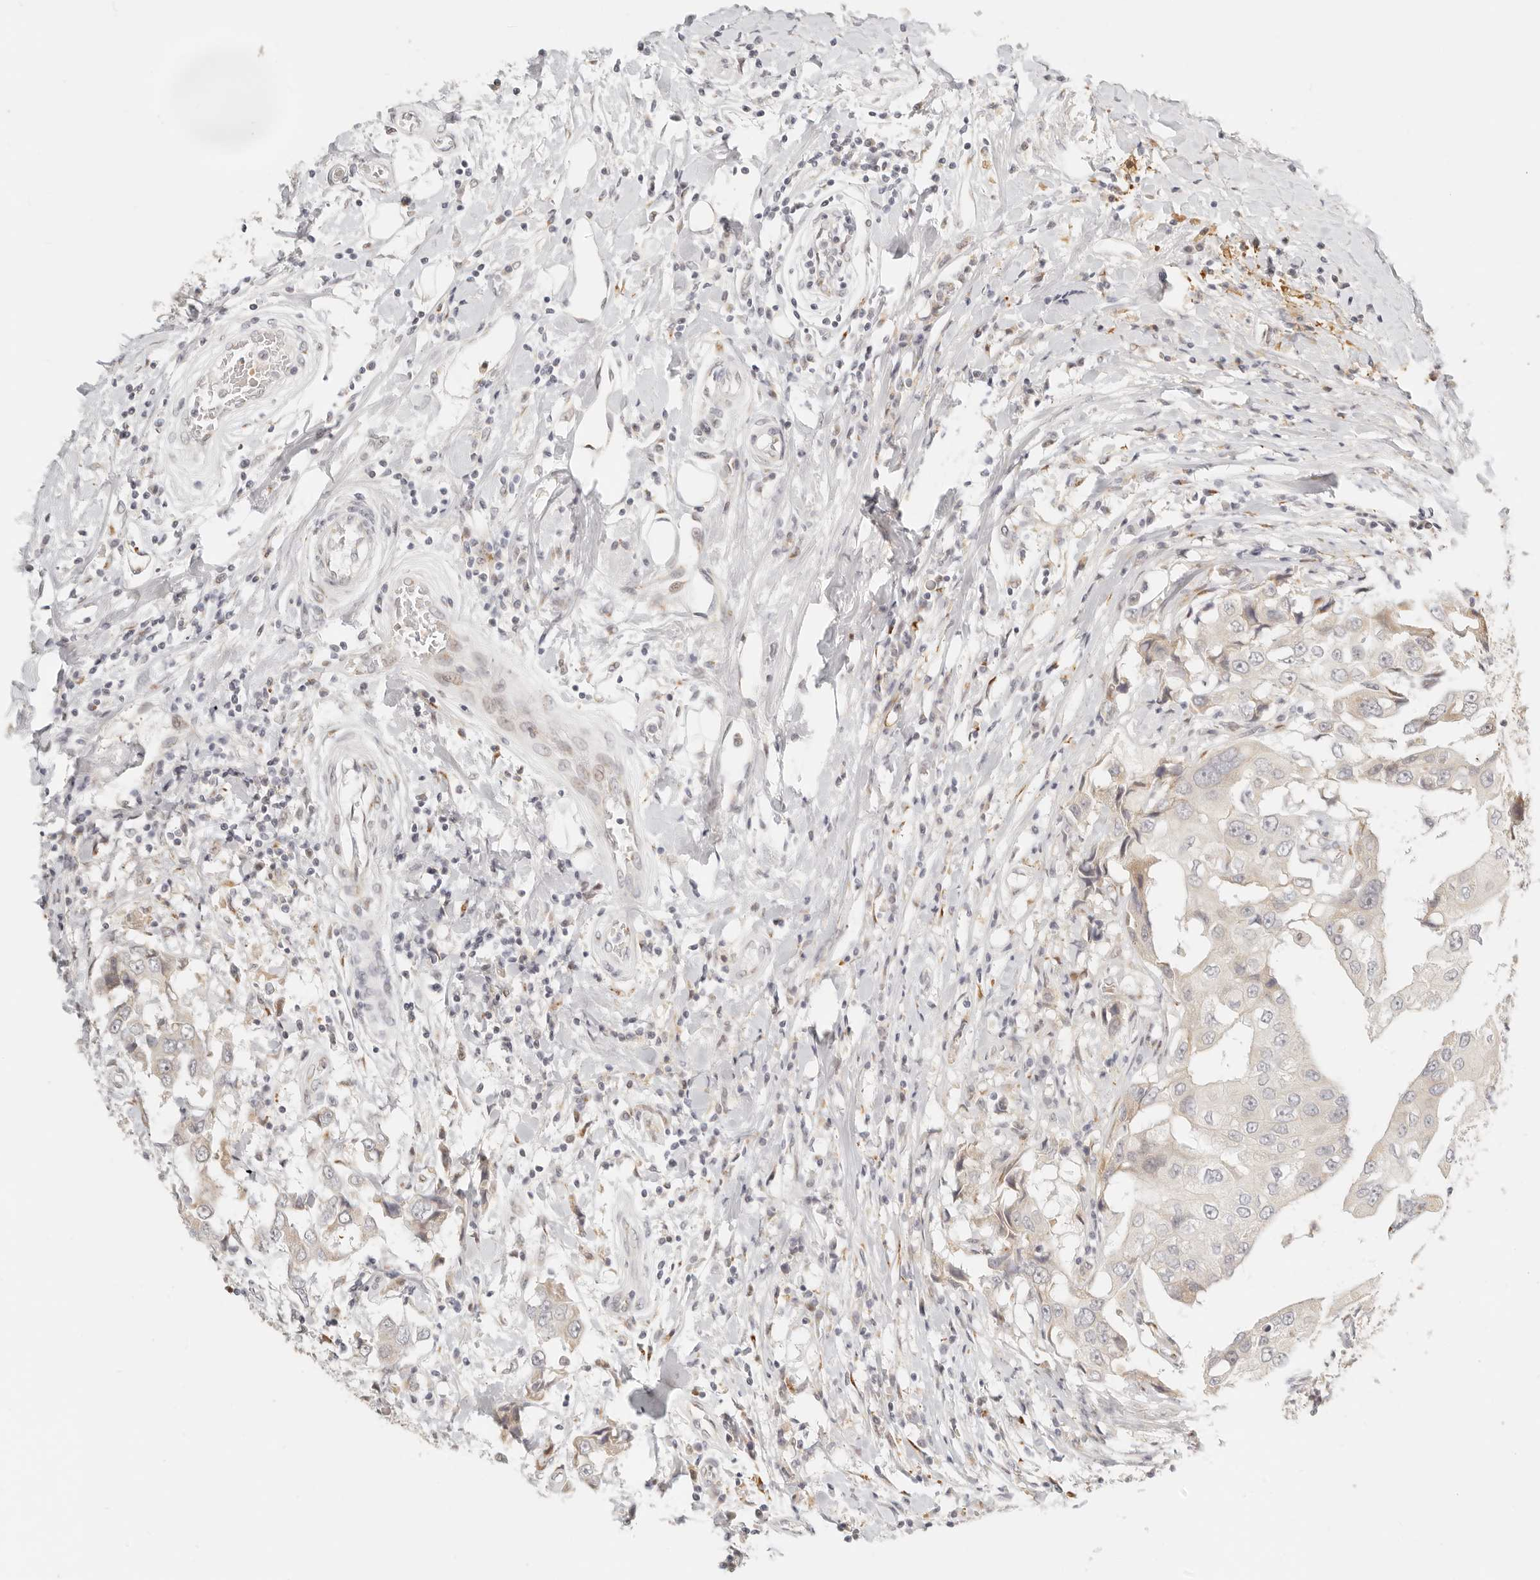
{"staining": {"intensity": "negative", "quantity": "none", "location": "none"}, "tissue": "breast cancer", "cell_type": "Tumor cells", "image_type": "cancer", "snomed": [{"axis": "morphology", "description": "Duct carcinoma"}, {"axis": "topography", "description": "Breast"}], "caption": "Intraductal carcinoma (breast) was stained to show a protein in brown. There is no significant staining in tumor cells.", "gene": "FAM20B", "patient": {"sex": "female", "age": 27}}